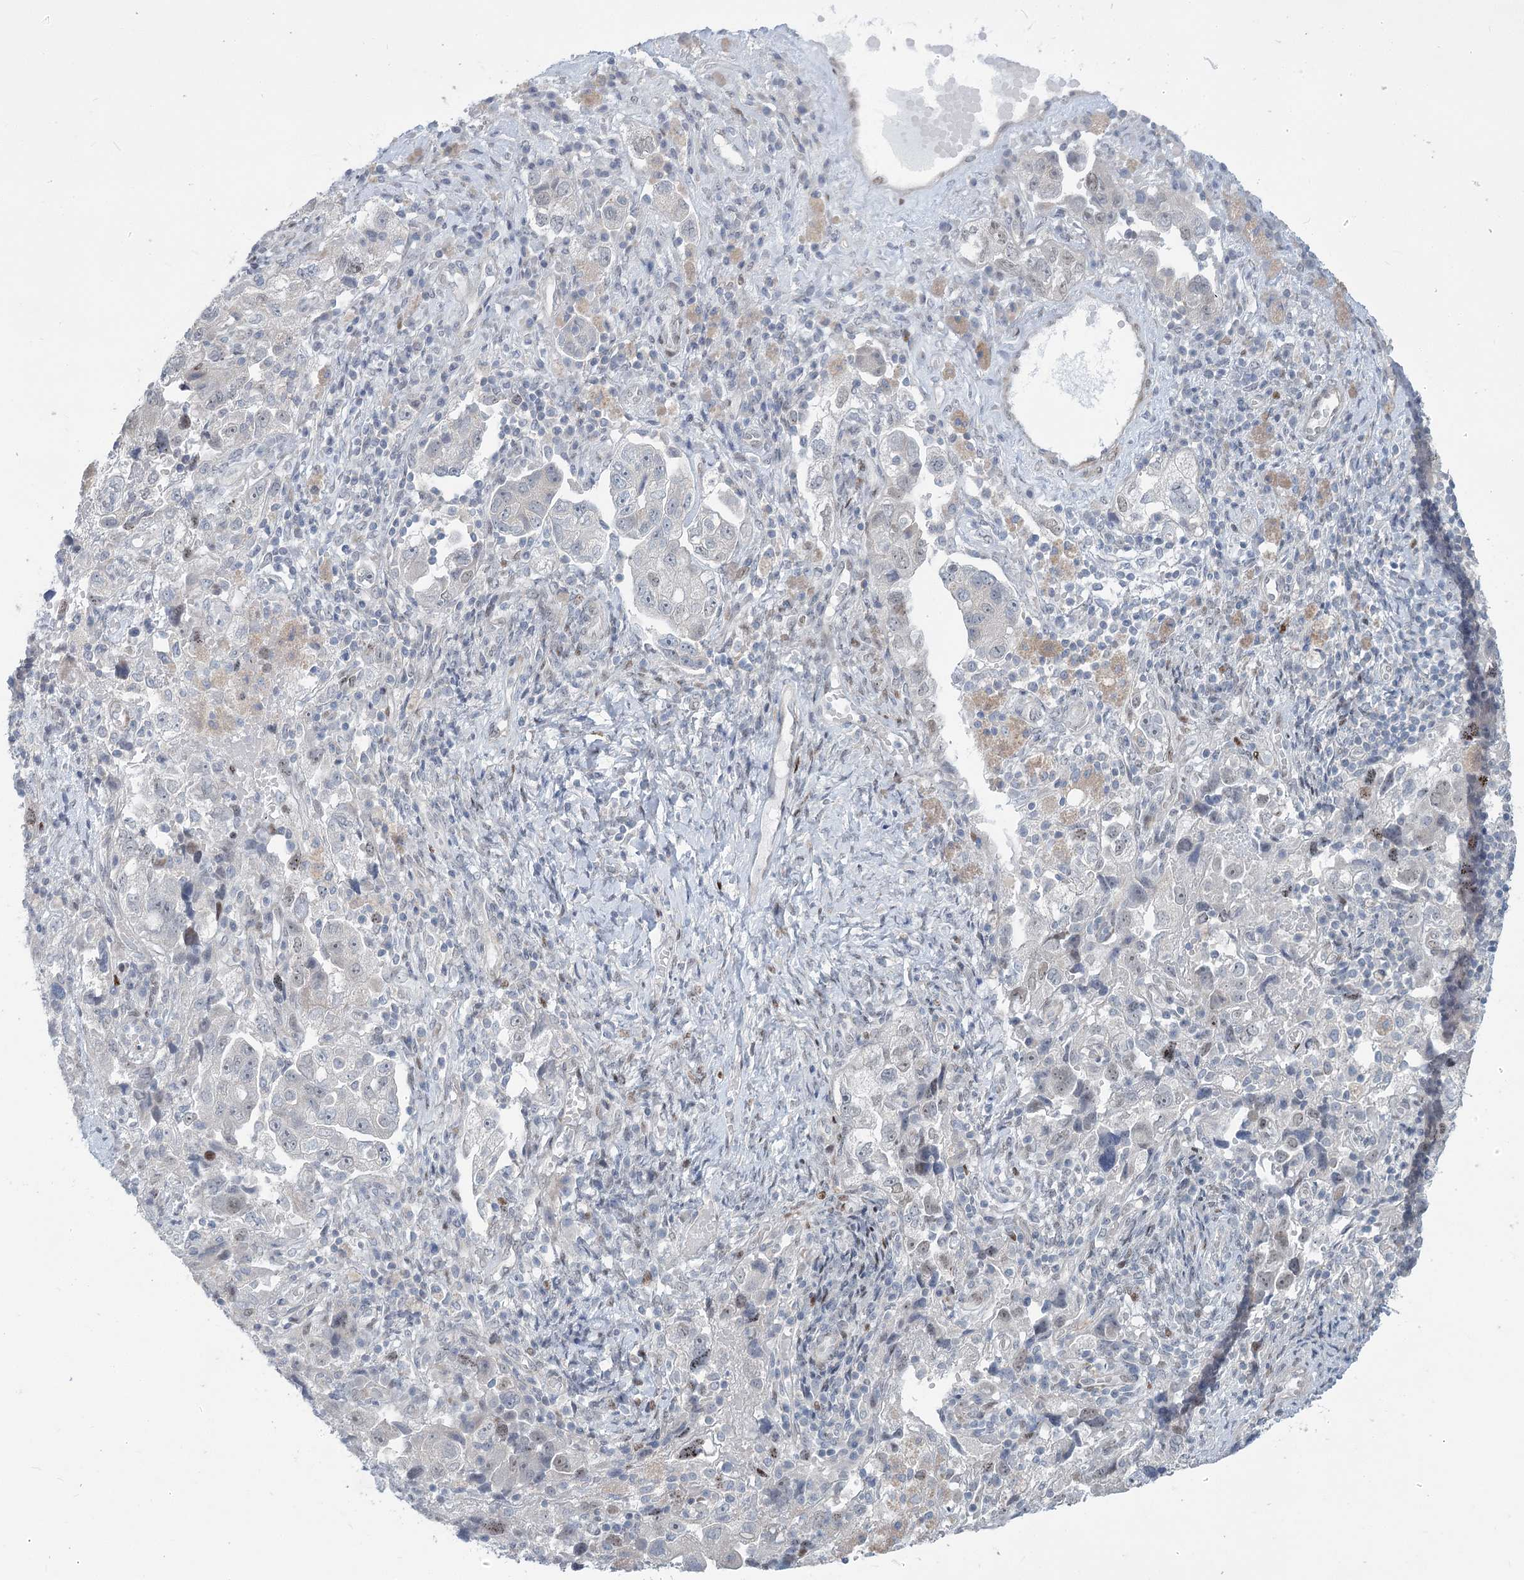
{"staining": {"intensity": "moderate", "quantity": "<25%", "location": "nuclear"}, "tissue": "ovarian cancer", "cell_type": "Tumor cells", "image_type": "cancer", "snomed": [{"axis": "morphology", "description": "Carcinoma, NOS"}, {"axis": "morphology", "description": "Cystadenocarcinoma, serous, NOS"}, {"axis": "topography", "description": "Ovary"}], "caption": "DAB (3,3'-diaminobenzidine) immunohistochemical staining of human ovarian serous cystadenocarcinoma reveals moderate nuclear protein positivity in approximately <25% of tumor cells. The protein of interest is stained brown, and the nuclei are stained in blue (DAB IHC with brightfield microscopy, high magnification).", "gene": "ABITRAM", "patient": {"sex": "female", "age": 69}}